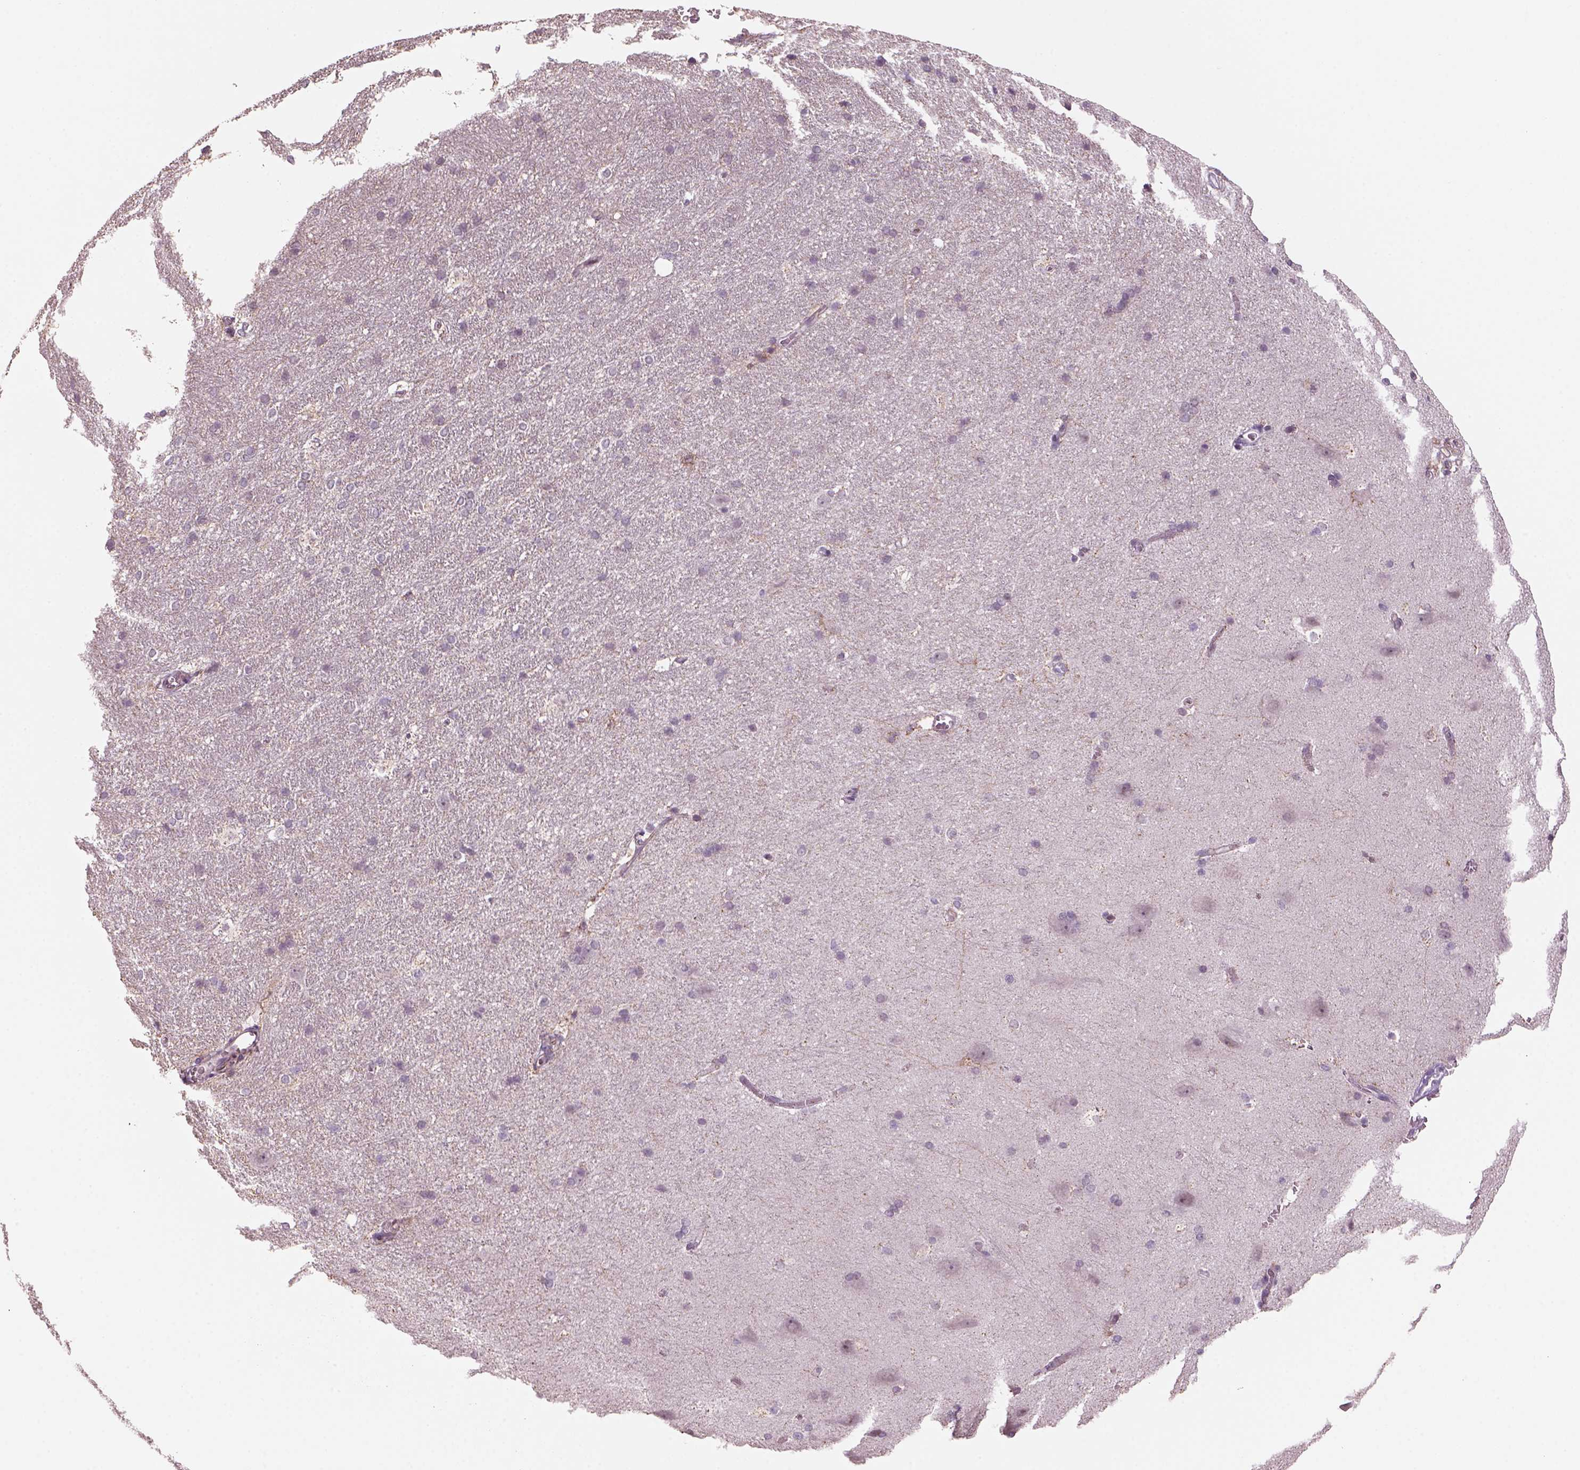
{"staining": {"intensity": "negative", "quantity": "none", "location": "none"}, "tissue": "hippocampus", "cell_type": "Glial cells", "image_type": "normal", "snomed": [{"axis": "morphology", "description": "Normal tissue, NOS"}, {"axis": "topography", "description": "Cerebral cortex"}, {"axis": "topography", "description": "Hippocampus"}], "caption": "This is a image of IHC staining of normal hippocampus, which shows no positivity in glial cells.", "gene": "NAT8B", "patient": {"sex": "female", "age": 19}}